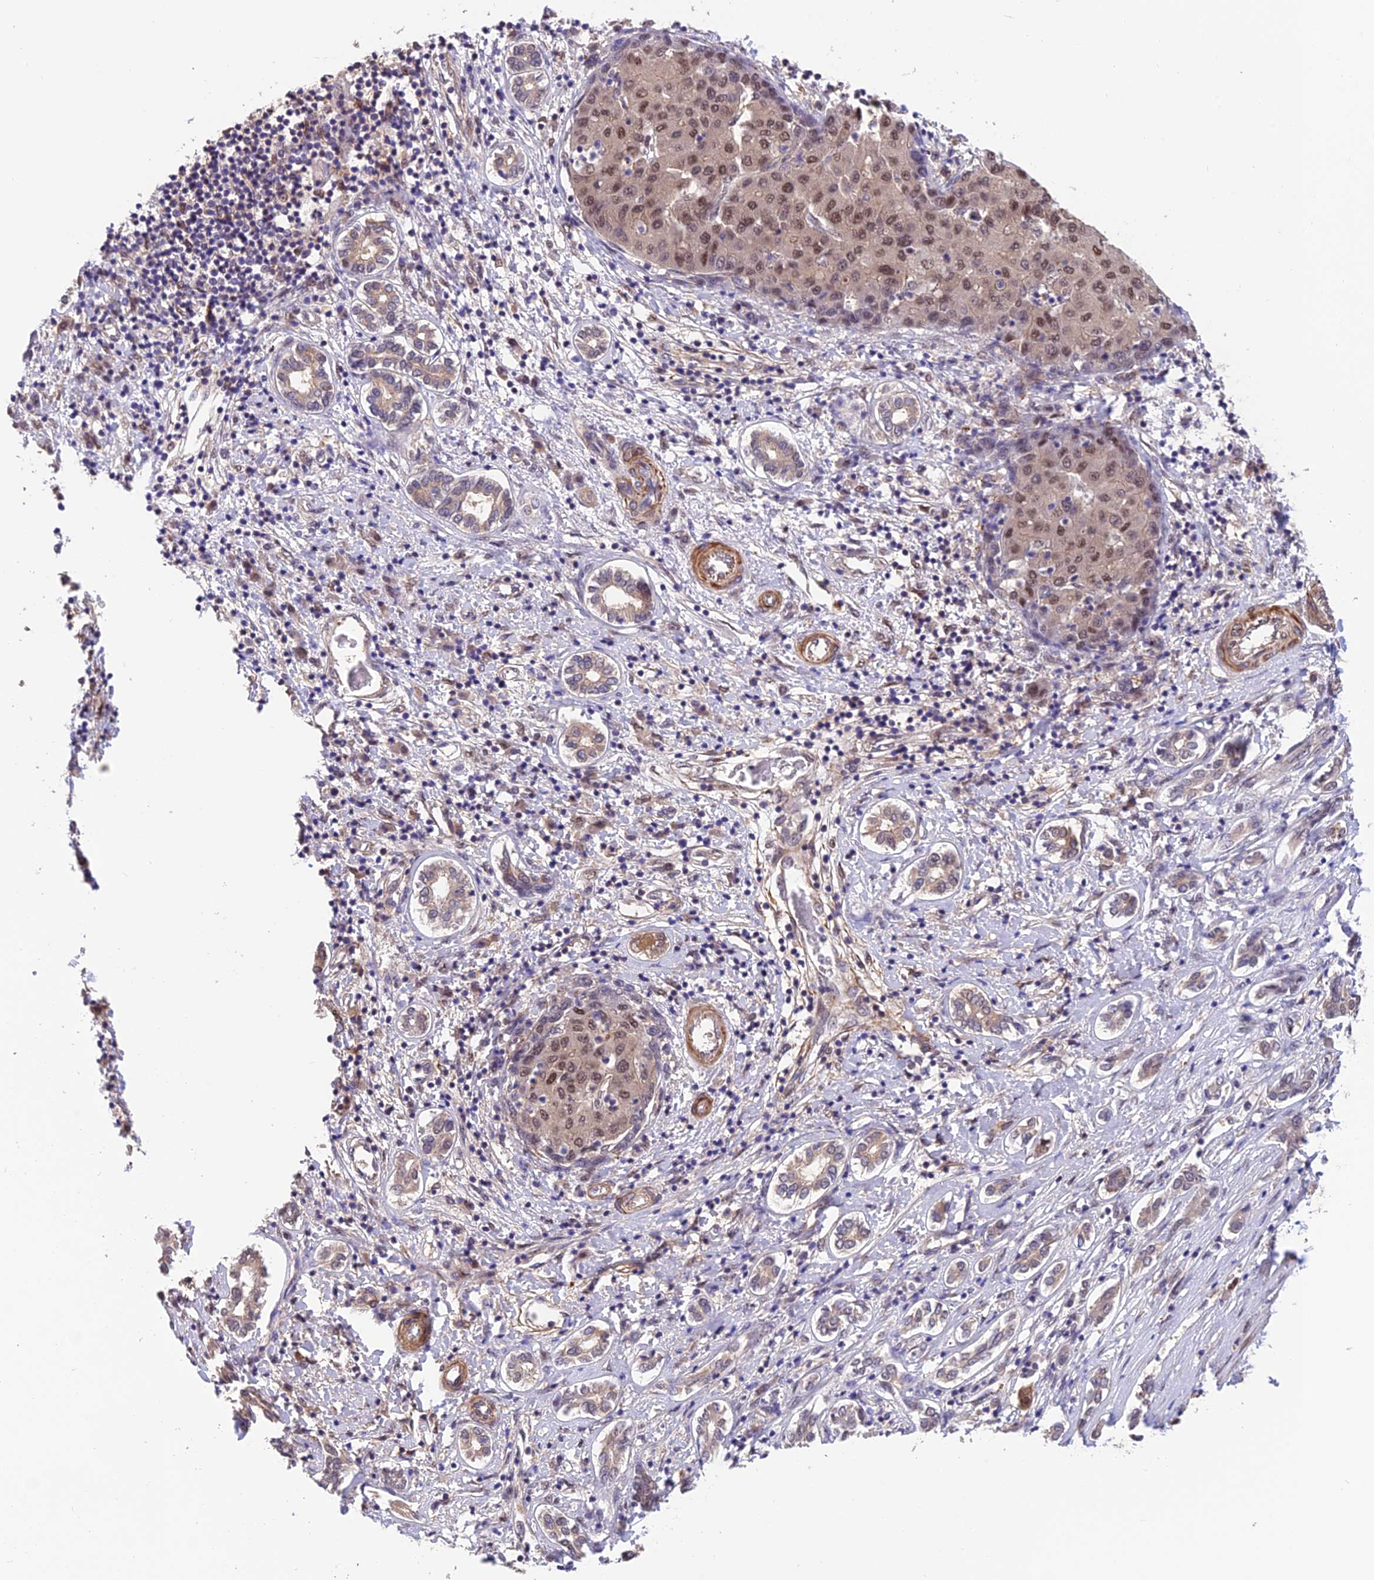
{"staining": {"intensity": "moderate", "quantity": ">75%", "location": "nuclear"}, "tissue": "liver cancer", "cell_type": "Tumor cells", "image_type": "cancer", "snomed": [{"axis": "morphology", "description": "Carcinoma, Hepatocellular, NOS"}, {"axis": "topography", "description": "Liver"}], "caption": "Immunohistochemical staining of liver cancer (hepatocellular carcinoma) exhibits medium levels of moderate nuclear protein positivity in approximately >75% of tumor cells. (IHC, brightfield microscopy, high magnification).", "gene": "PSMB3", "patient": {"sex": "male", "age": 65}}